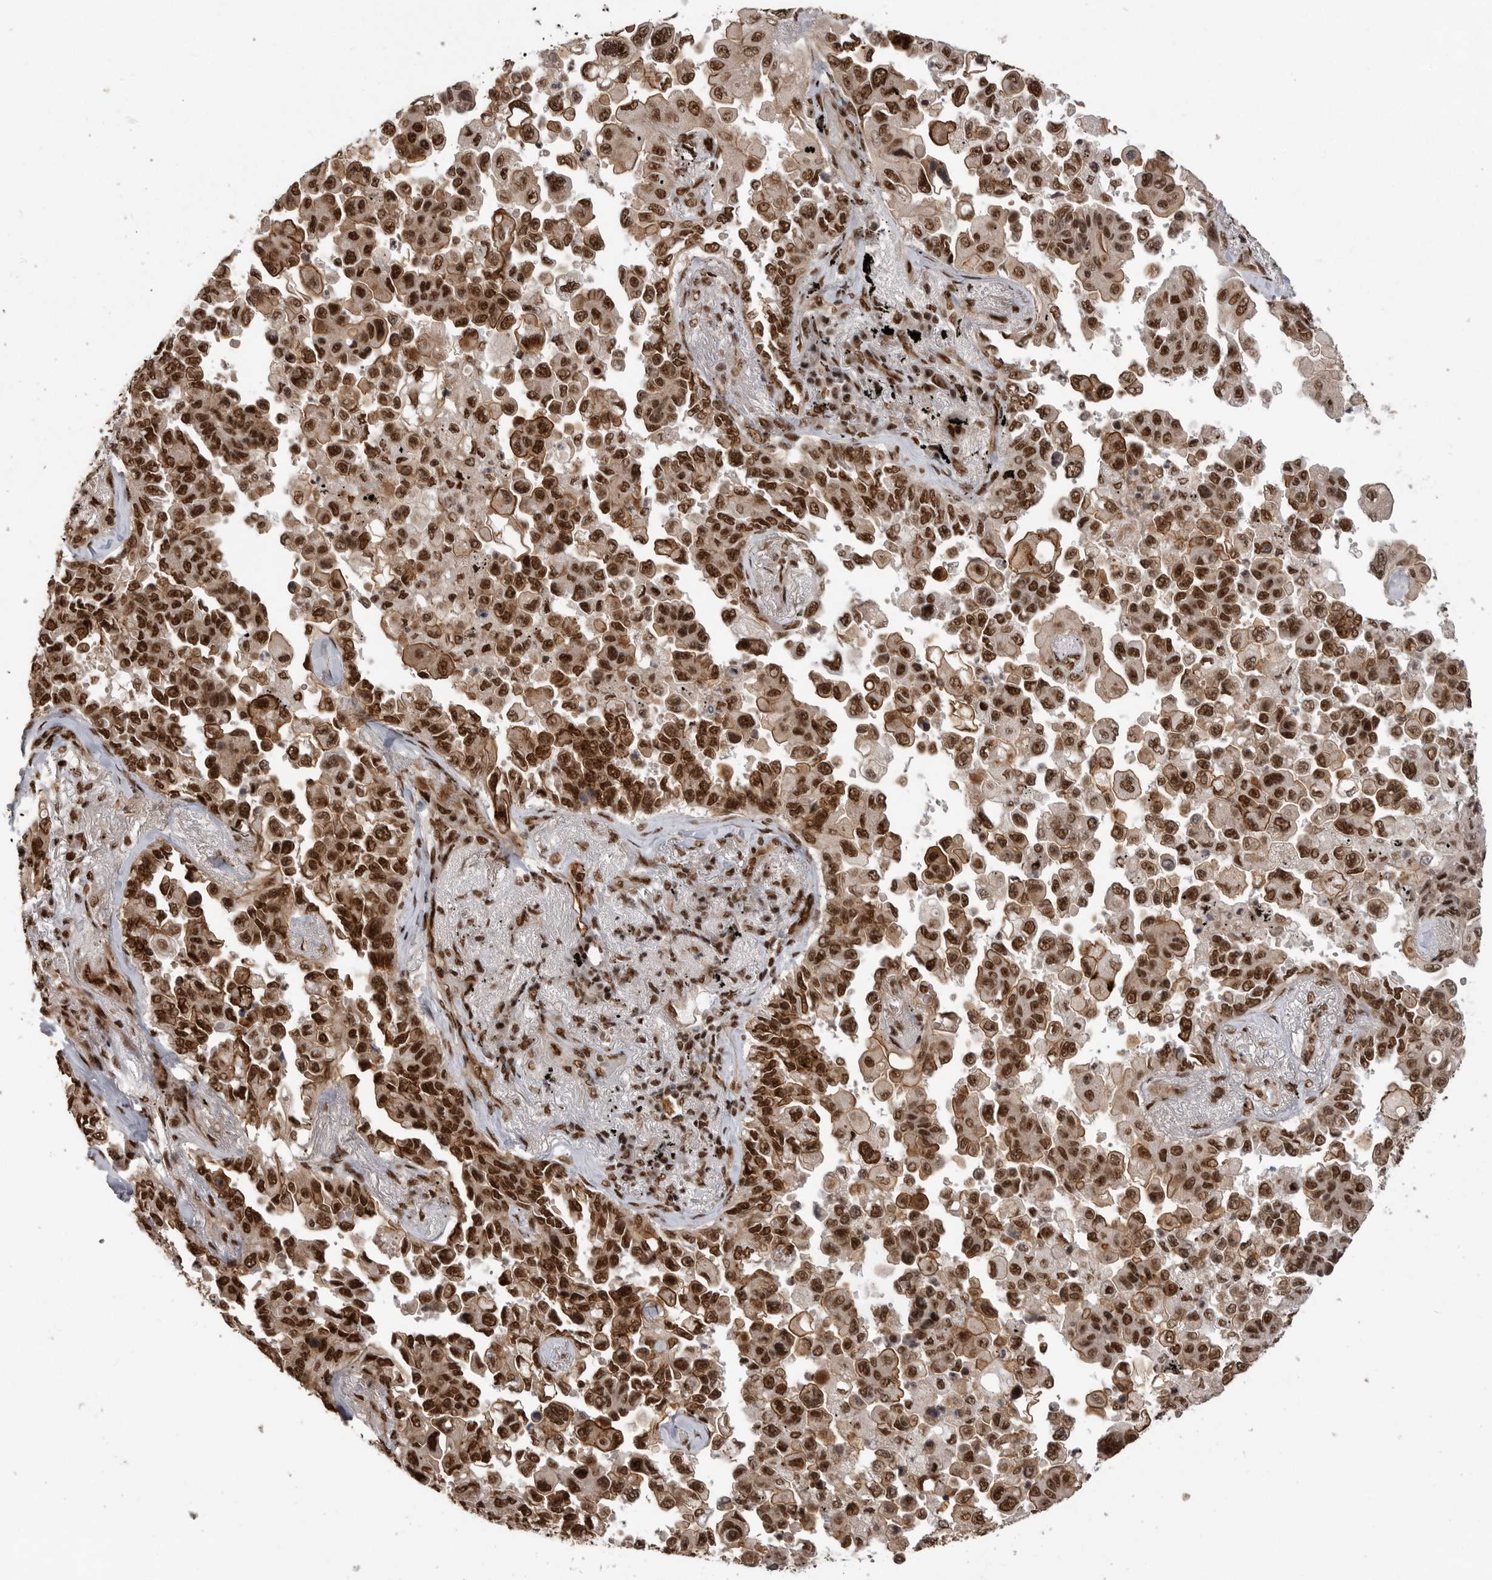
{"staining": {"intensity": "strong", "quantity": ">75%", "location": "cytoplasmic/membranous,nuclear"}, "tissue": "lung cancer", "cell_type": "Tumor cells", "image_type": "cancer", "snomed": [{"axis": "morphology", "description": "Adenocarcinoma, NOS"}, {"axis": "topography", "description": "Lung"}], "caption": "Strong cytoplasmic/membranous and nuclear positivity is present in about >75% of tumor cells in adenocarcinoma (lung).", "gene": "PPP1R8", "patient": {"sex": "female", "age": 67}}